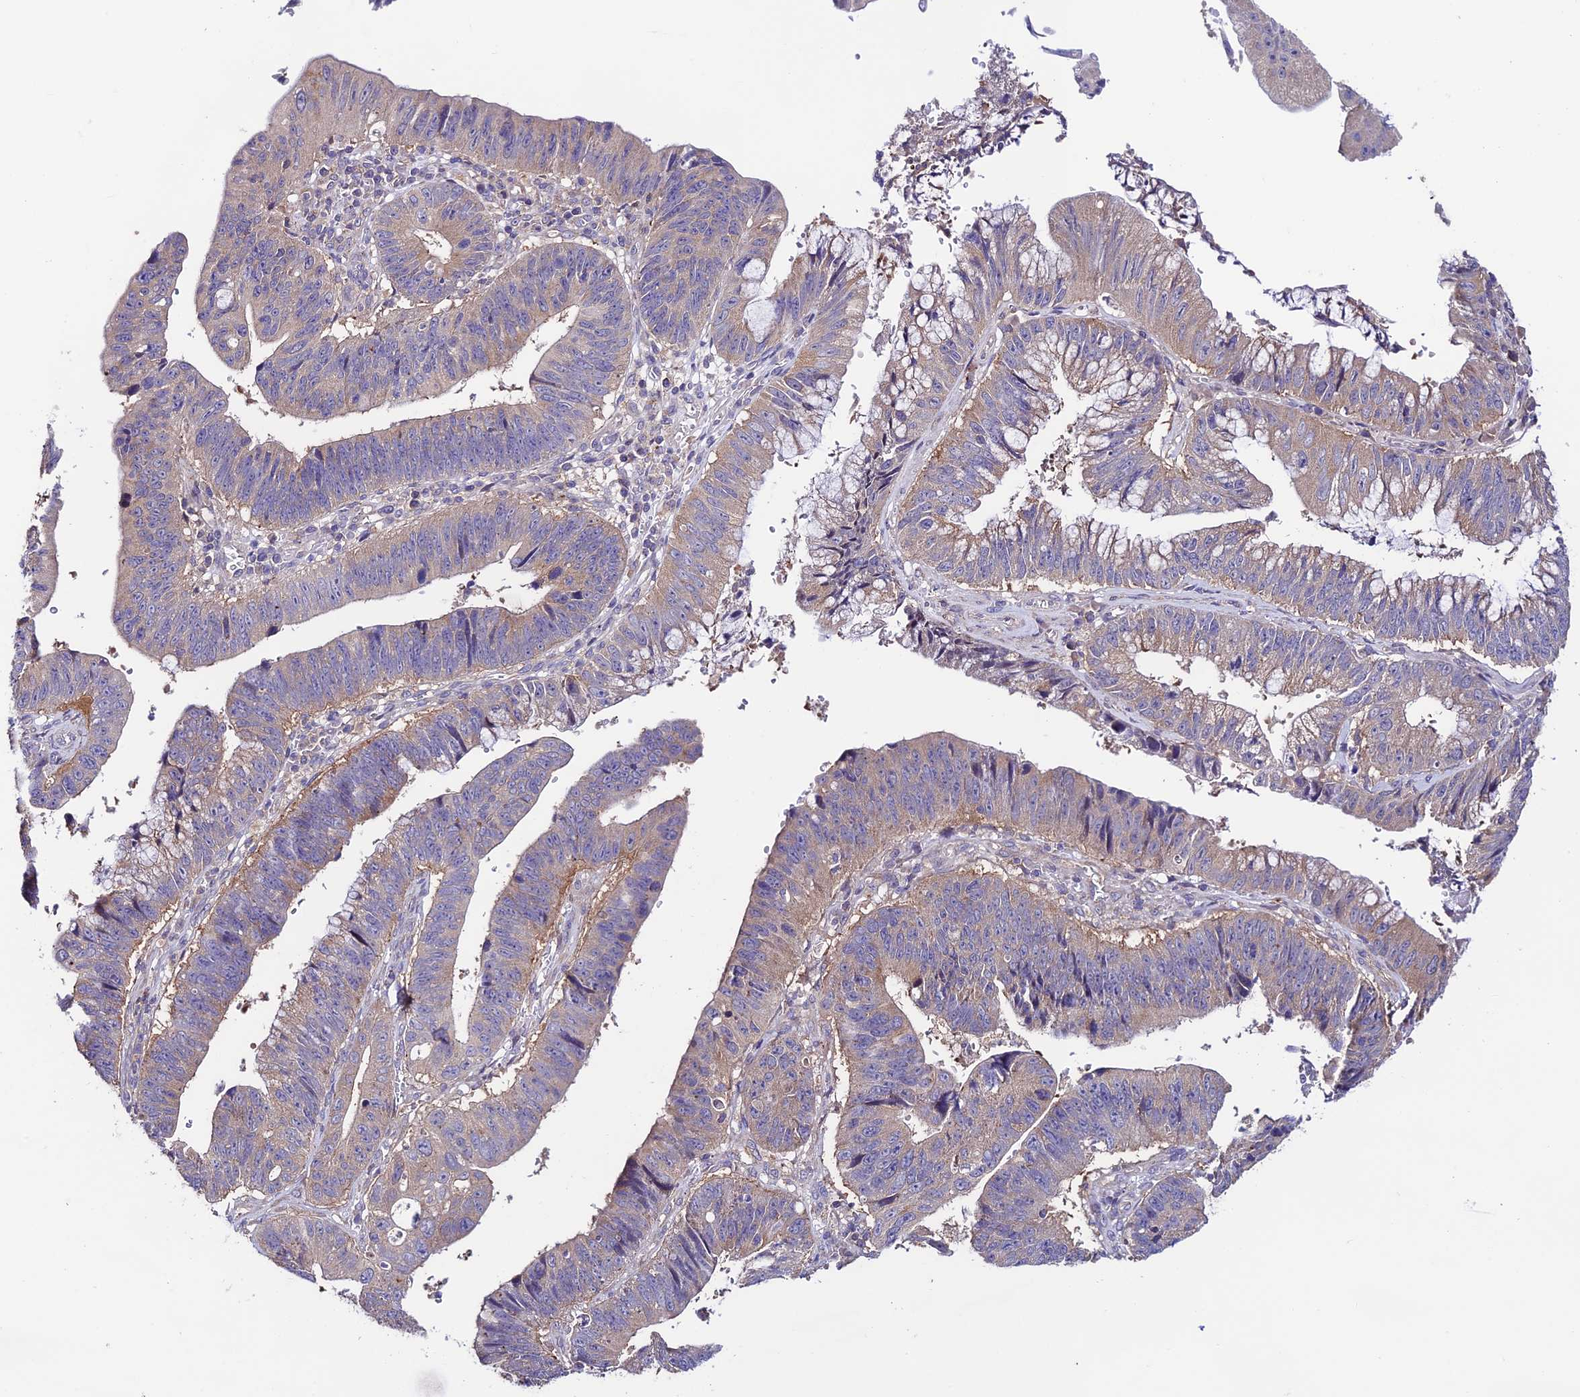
{"staining": {"intensity": "weak", "quantity": "25%-75%", "location": "cytoplasmic/membranous"}, "tissue": "stomach cancer", "cell_type": "Tumor cells", "image_type": "cancer", "snomed": [{"axis": "morphology", "description": "Adenocarcinoma, NOS"}, {"axis": "topography", "description": "Stomach"}], "caption": "Immunohistochemical staining of human adenocarcinoma (stomach) exhibits weak cytoplasmic/membranous protein staining in approximately 25%-75% of tumor cells.", "gene": "BRME1", "patient": {"sex": "male", "age": 59}}